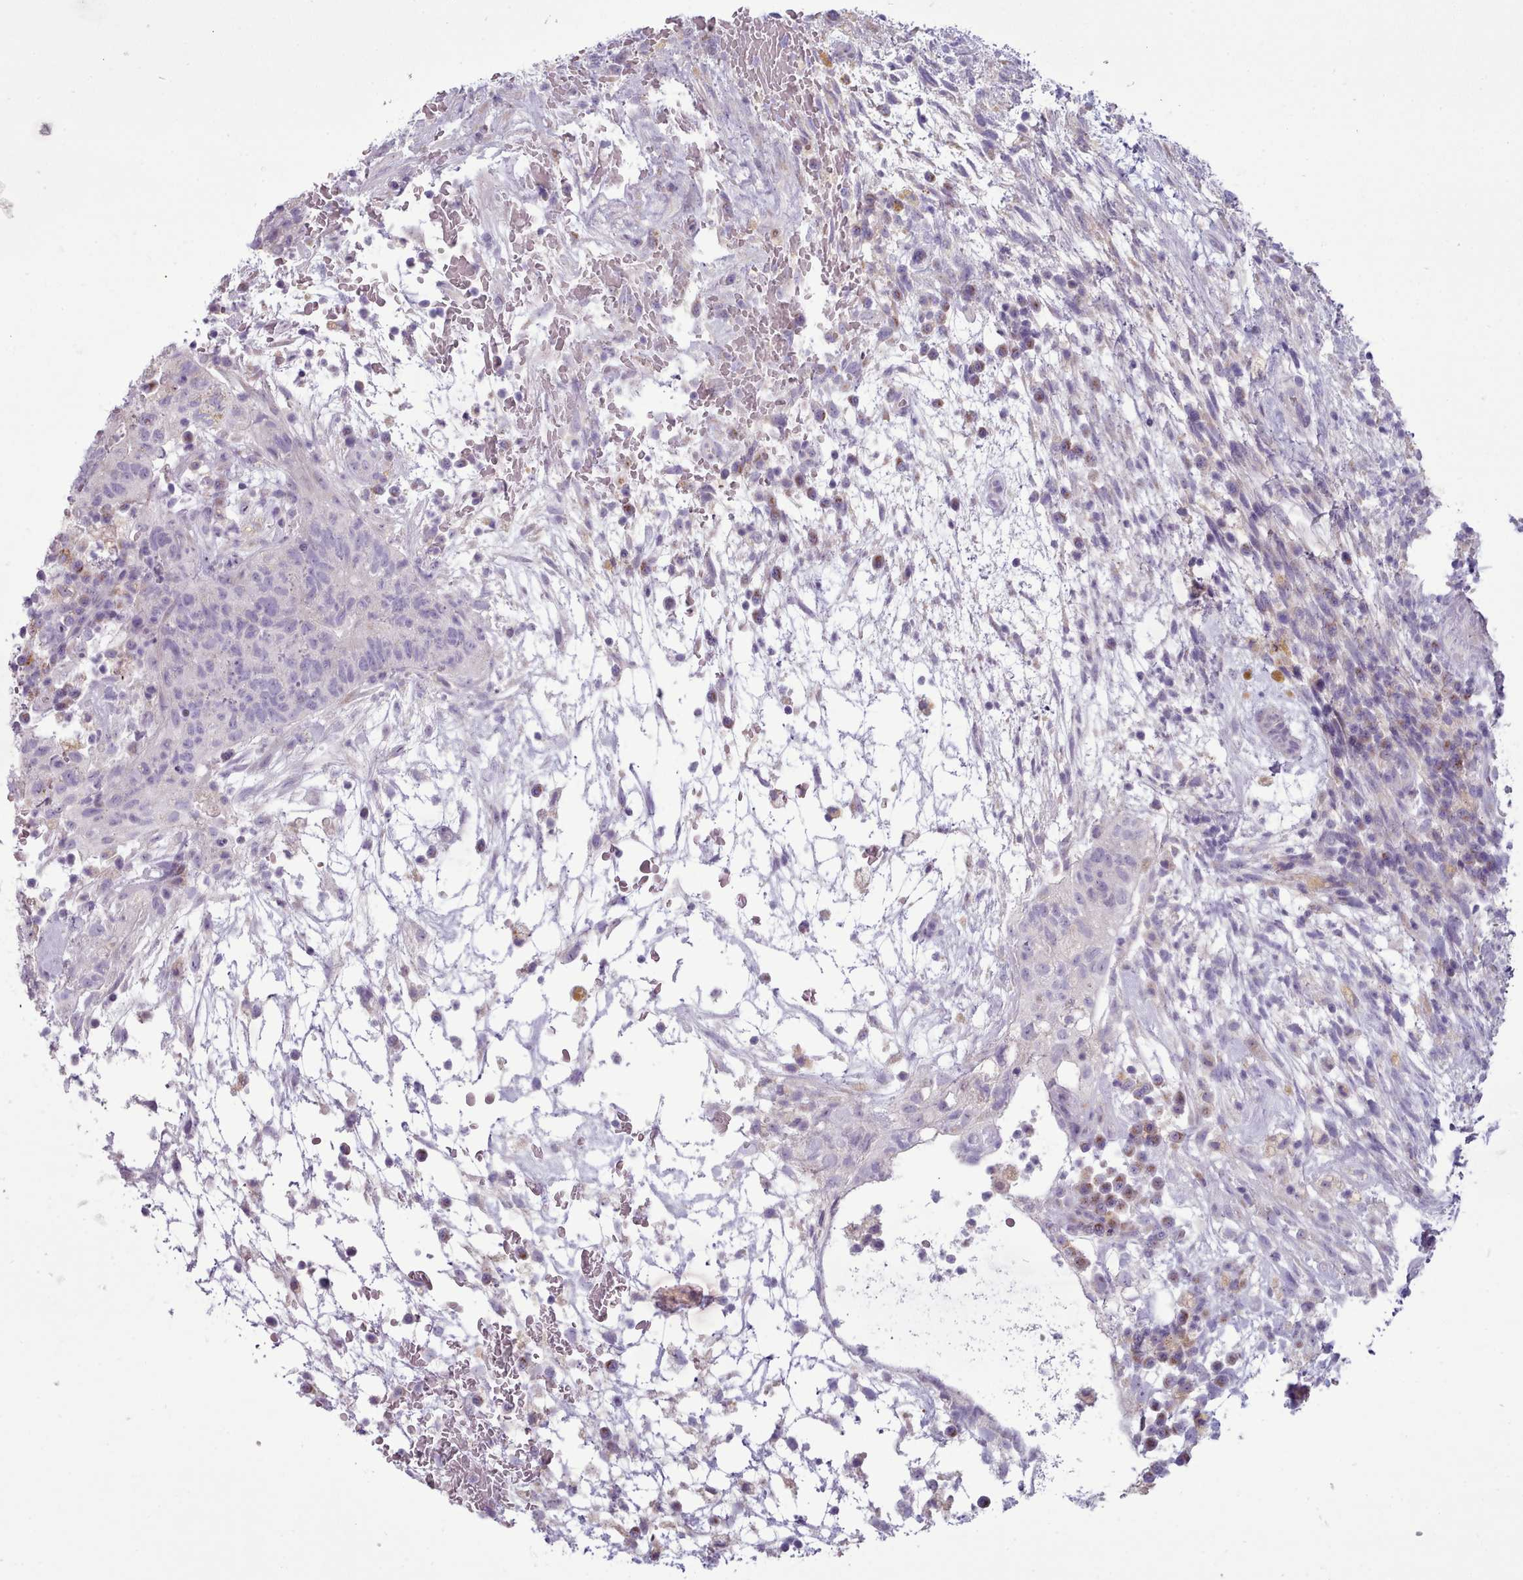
{"staining": {"intensity": "negative", "quantity": "none", "location": "none"}, "tissue": "testis cancer", "cell_type": "Tumor cells", "image_type": "cancer", "snomed": [{"axis": "morphology", "description": "Normal tissue, NOS"}, {"axis": "morphology", "description": "Carcinoma, Embryonal, NOS"}, {"axis": "topography", "description": "Testis"}], "caption": "This image is of testis embryonal carcinoma stained with IHC to label a protein in brown with the nuclei are counter-stained blue. There is no positivity in tumor cells.", "gene": "MYRFL", "patient": {"sex": "male", "age": 32}}